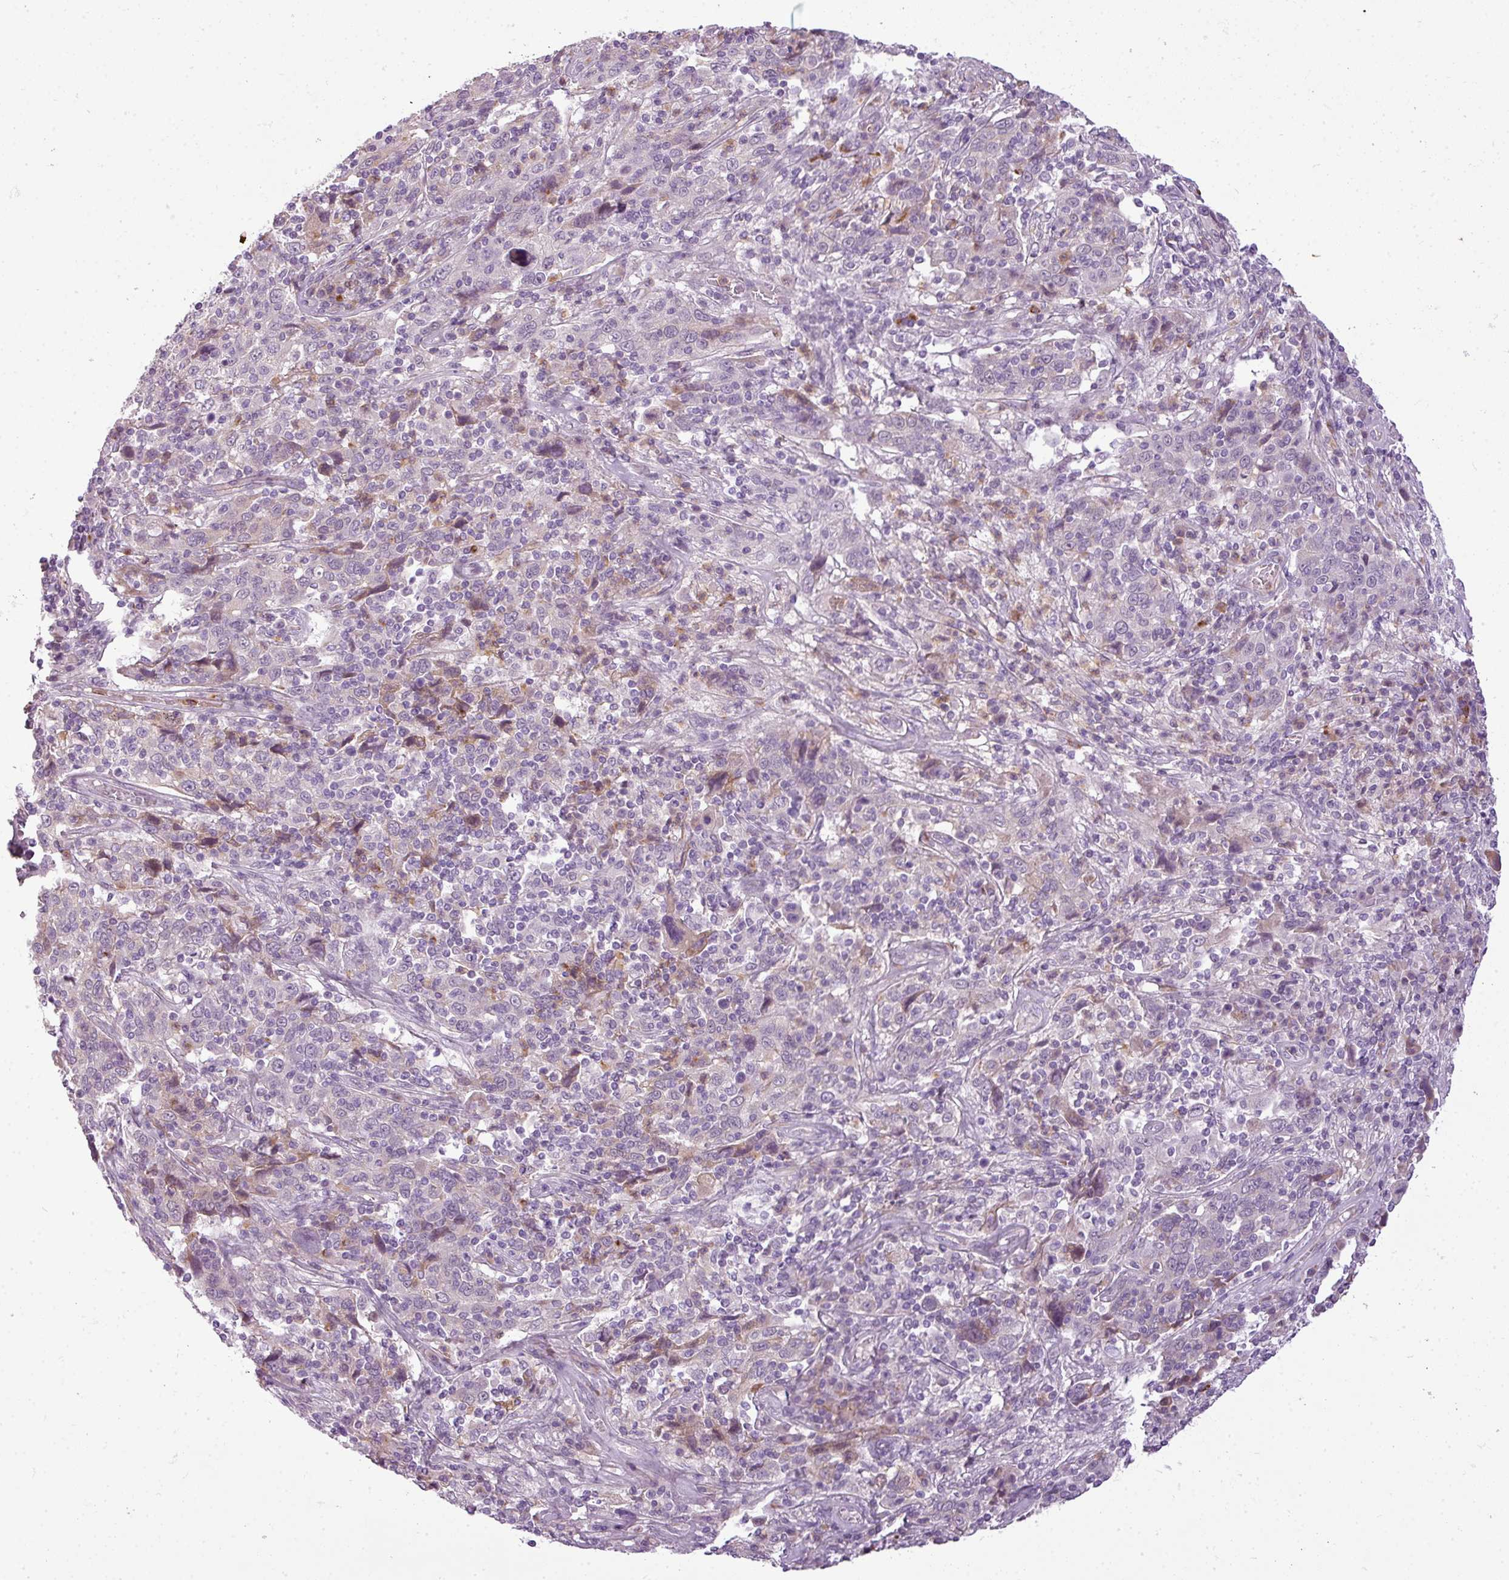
{"staining": {"intensity": "negative", "quantity": "none", "location": "none"}, "tissue": "cervical cancer", "cell_type": "Tumor cells", "image_type": "cancer", "snomed": [{"axis": "morphology", "description": "Squamous cell carcinoma, NOS"}, {"axis": "topography", "description": "Cervix"}], "caption": "Immunohistochemistry of human cervical cancer (squamous cell carcinoma) exhibits no staining in tumor cells.", "gene": "C4B", "patient": {"sex": "female", "age": 46}}